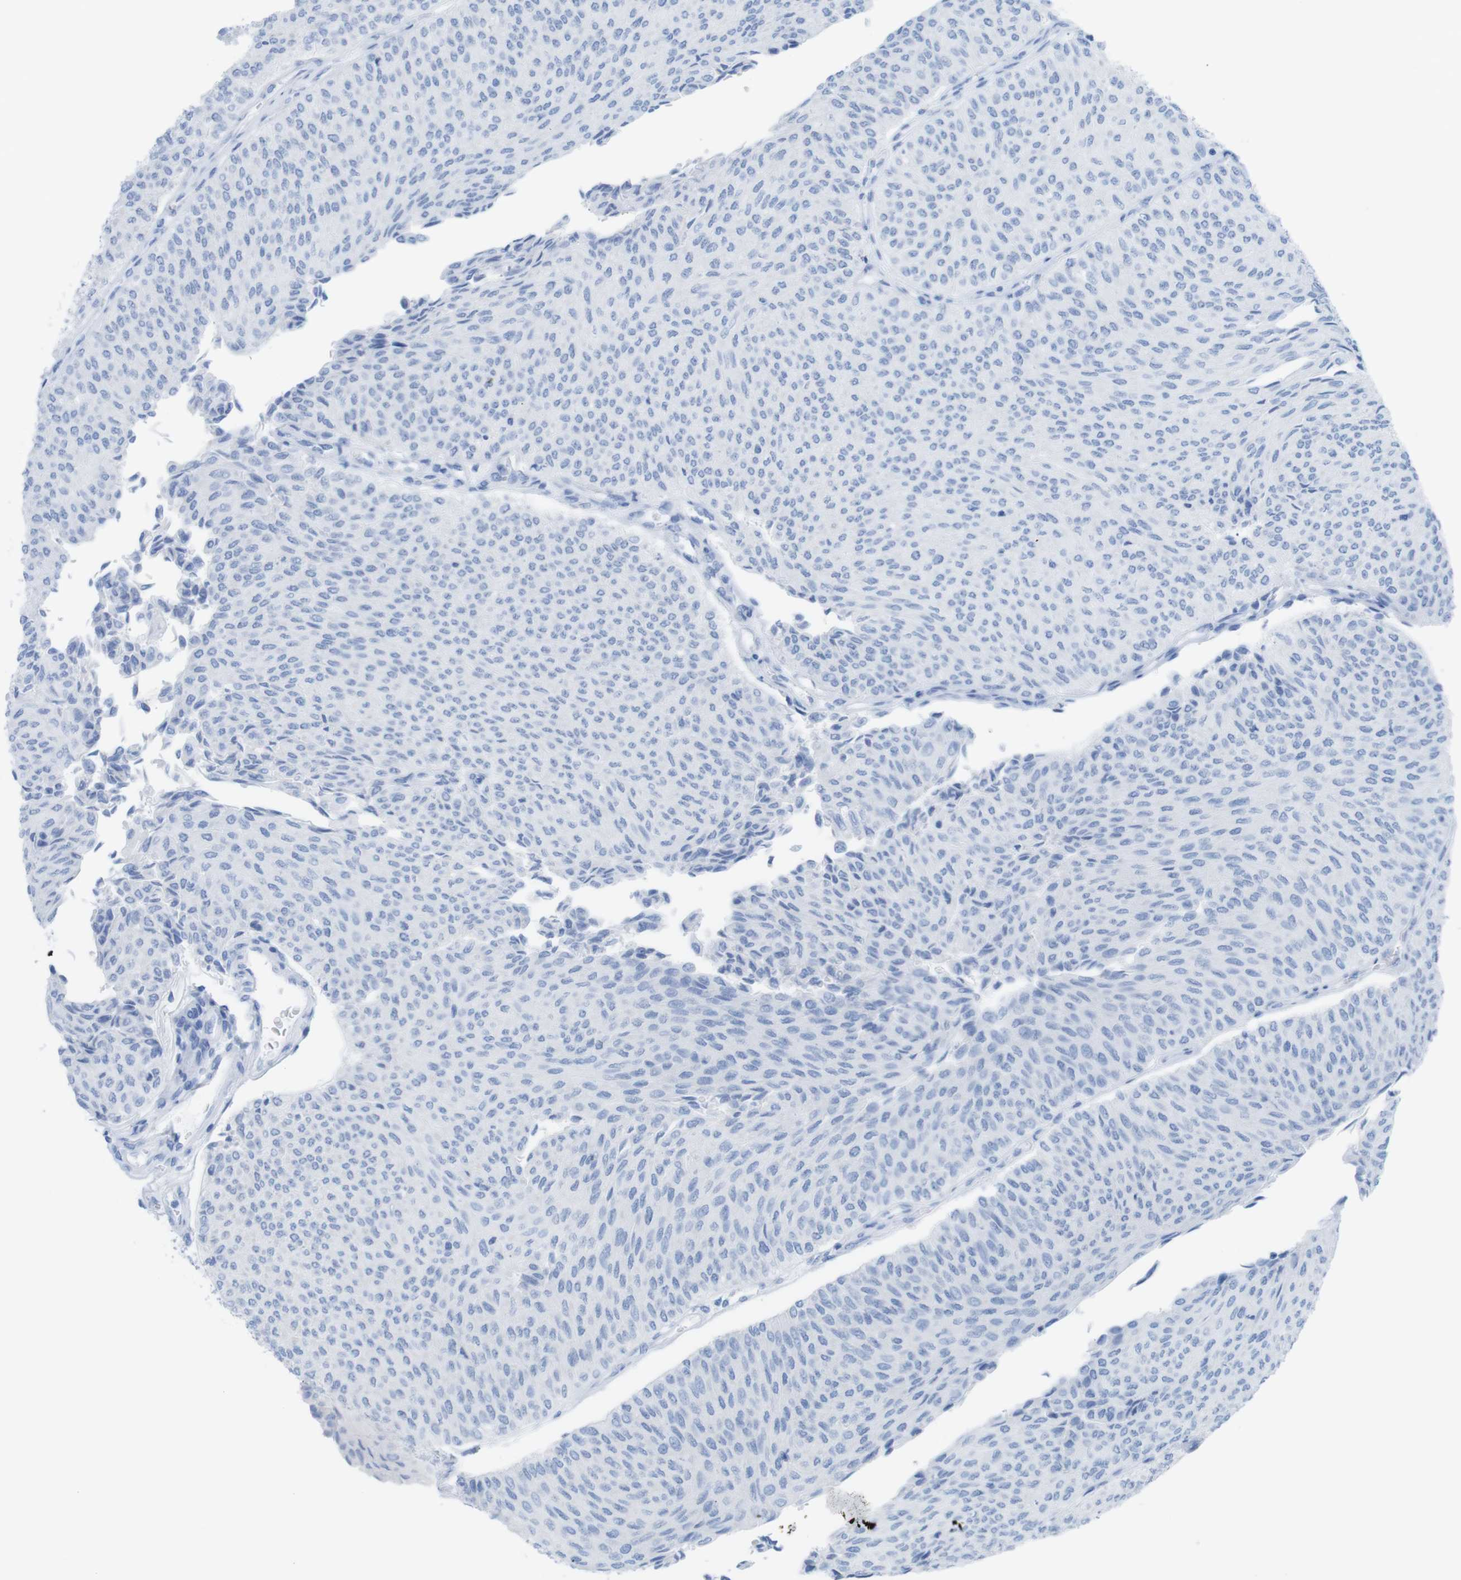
{"staining": {"intensity": "negative", "quantity": "none", "location": "none"}, "tissue": "urothelial cancer", "cell_type": "Tumor cells", "image_type": "cancer", "snomed": [{"axis": "morphology", "description": "Urothelial carcinoma, Low grade"}, {"axis": "topography", "description": "Urinary bladder"}], "caption": "Immunohistochemistry (IHC) micrograph of neoplastic tissue: human urothelial cancer stained with DAB reveals no significant protein positivity in tumor cells.", "gene": "MYH7", "patient": {"sex": "male", "age": 78}}